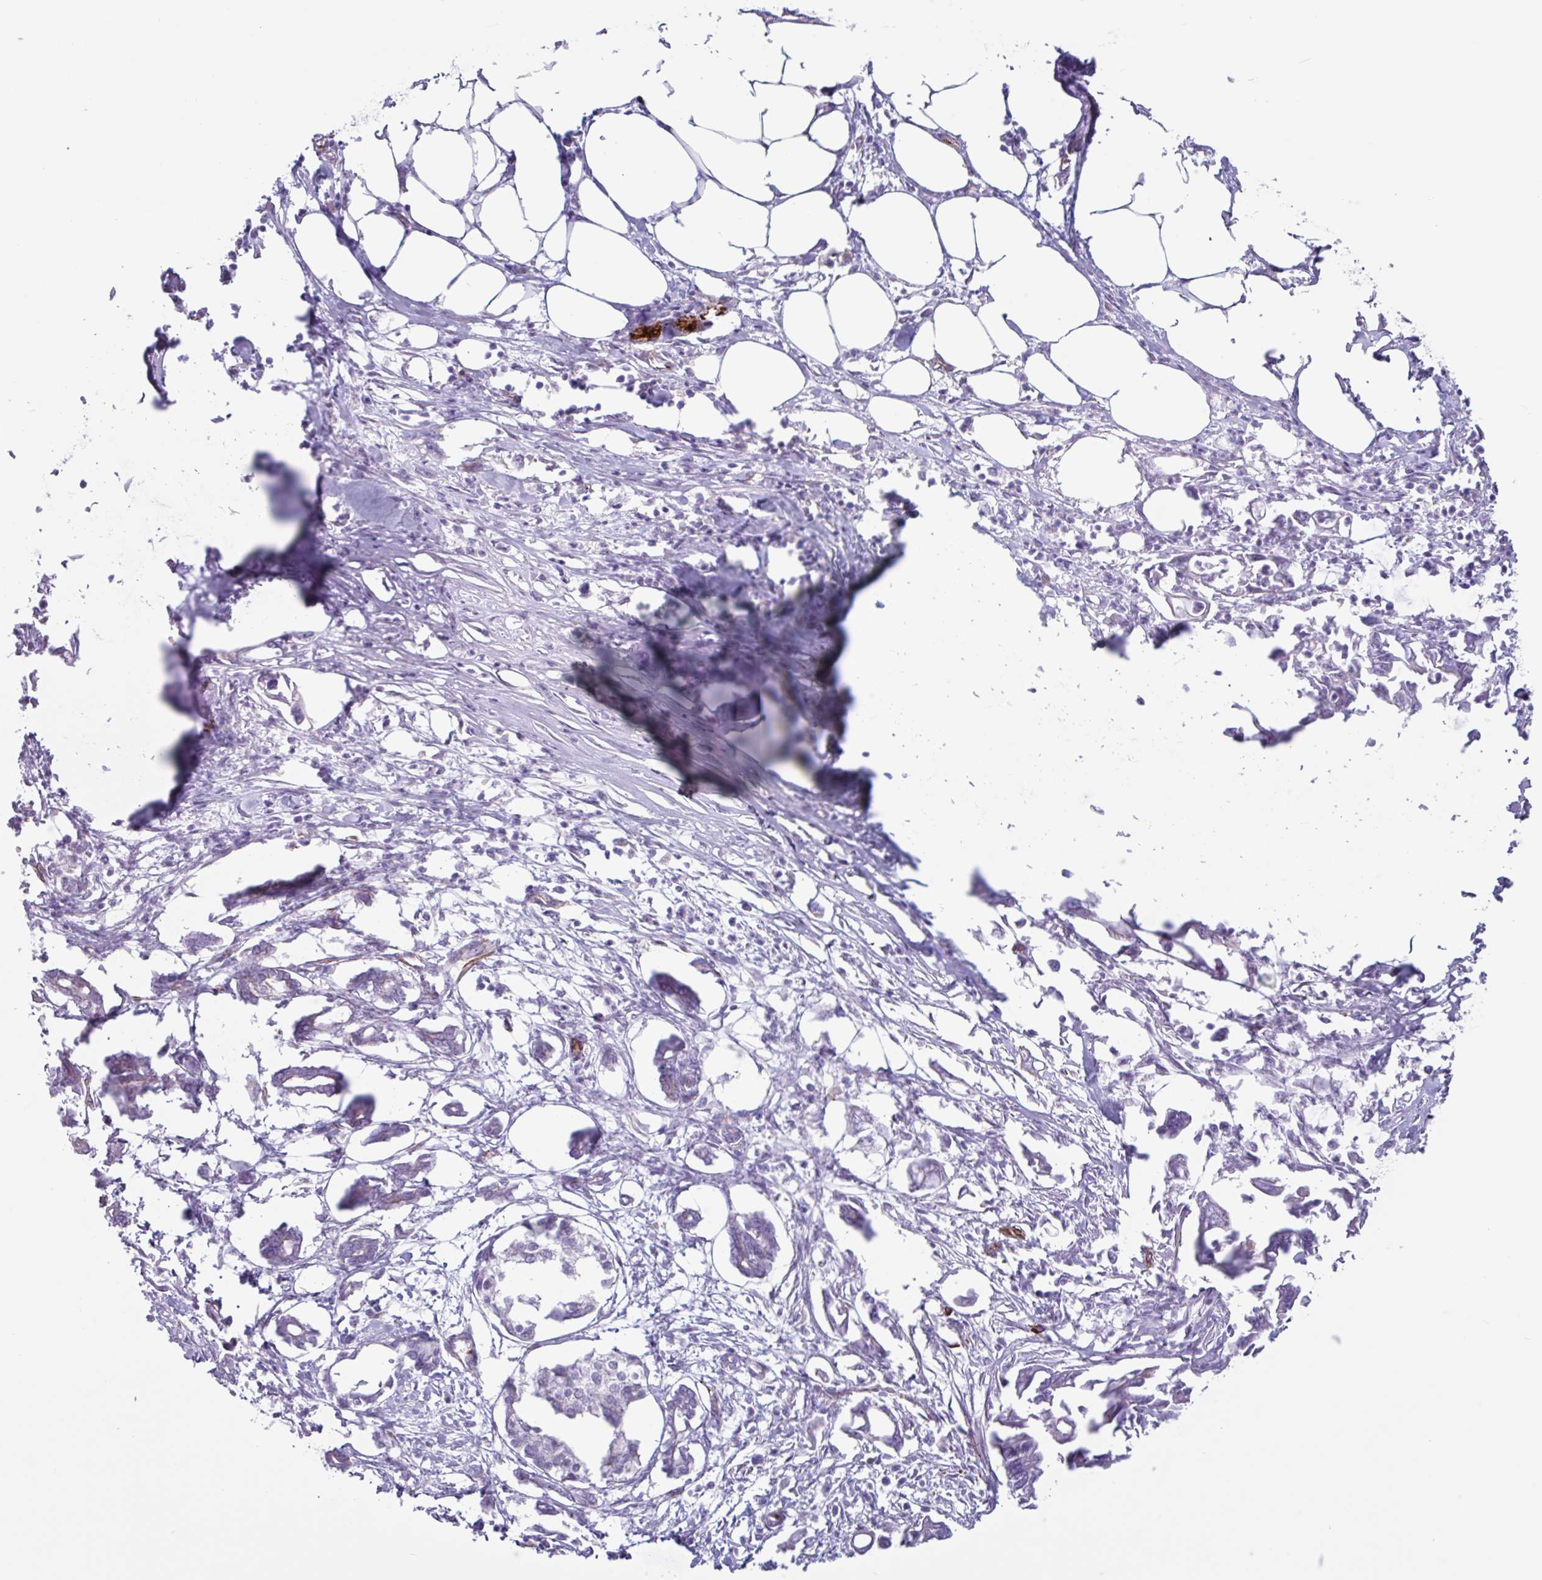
{"staining": {"intensity": "negative", "quantity": "none", "location": "none"}, "tissue": "pancreatic cancer", "cell_type": "Tumor cells", "image_type": "cancer", "snomed": [{"axis": "morphology", "description": "Adenocarcinoma, NOS"}, {"axis": "topography", "description": "Pancreas"}], "caption": "The photomicrograph exhibits no significant expression in tumor cells of pancreatic cancer.", "gene": "BTD", "patient": {"sex": "male", "age": 61}}